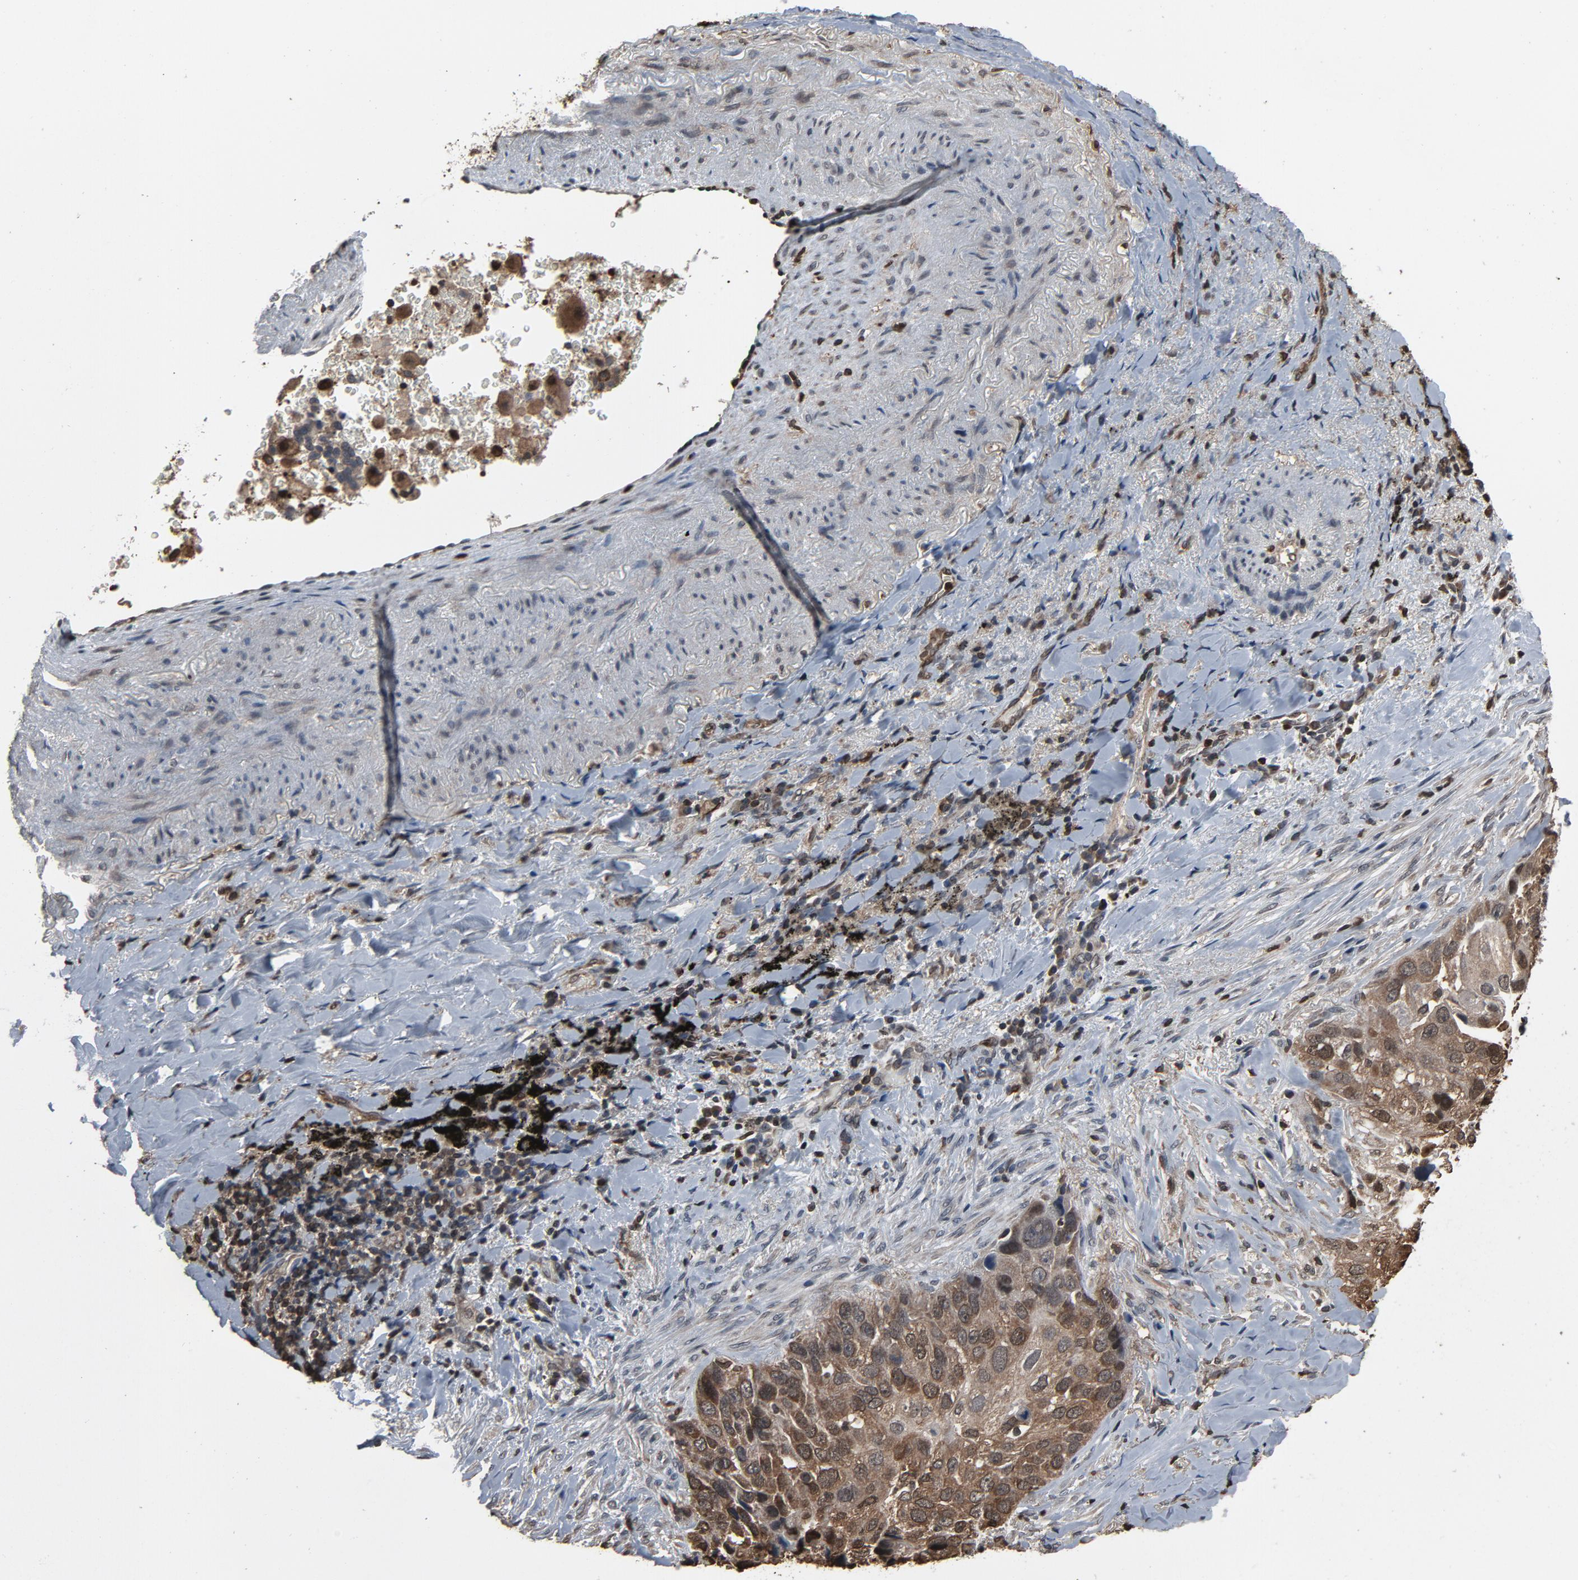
{"staining": {"intensity": "weak", "quantity": "25%-75%", "location": "cytoplasmic/membranous,nuclear"}, "tissue": "lung cancer", "cell_type": "Tumor cells", "image_type": "cancer", "snomed": [{"axis": "morphology", "description": "Squamous cell carcinoma, NOS"}, {"axis": "topography", "description": "Lung"}], "caption": "Tumor cells reveal weak cytoplasmic/membranous and nuclear positivity in about 25%-75% of cells in lung cancer (squamous cell carcinoma).", "gene": "UBE2D1", "patient": {"sex": "male", "age": 54}}